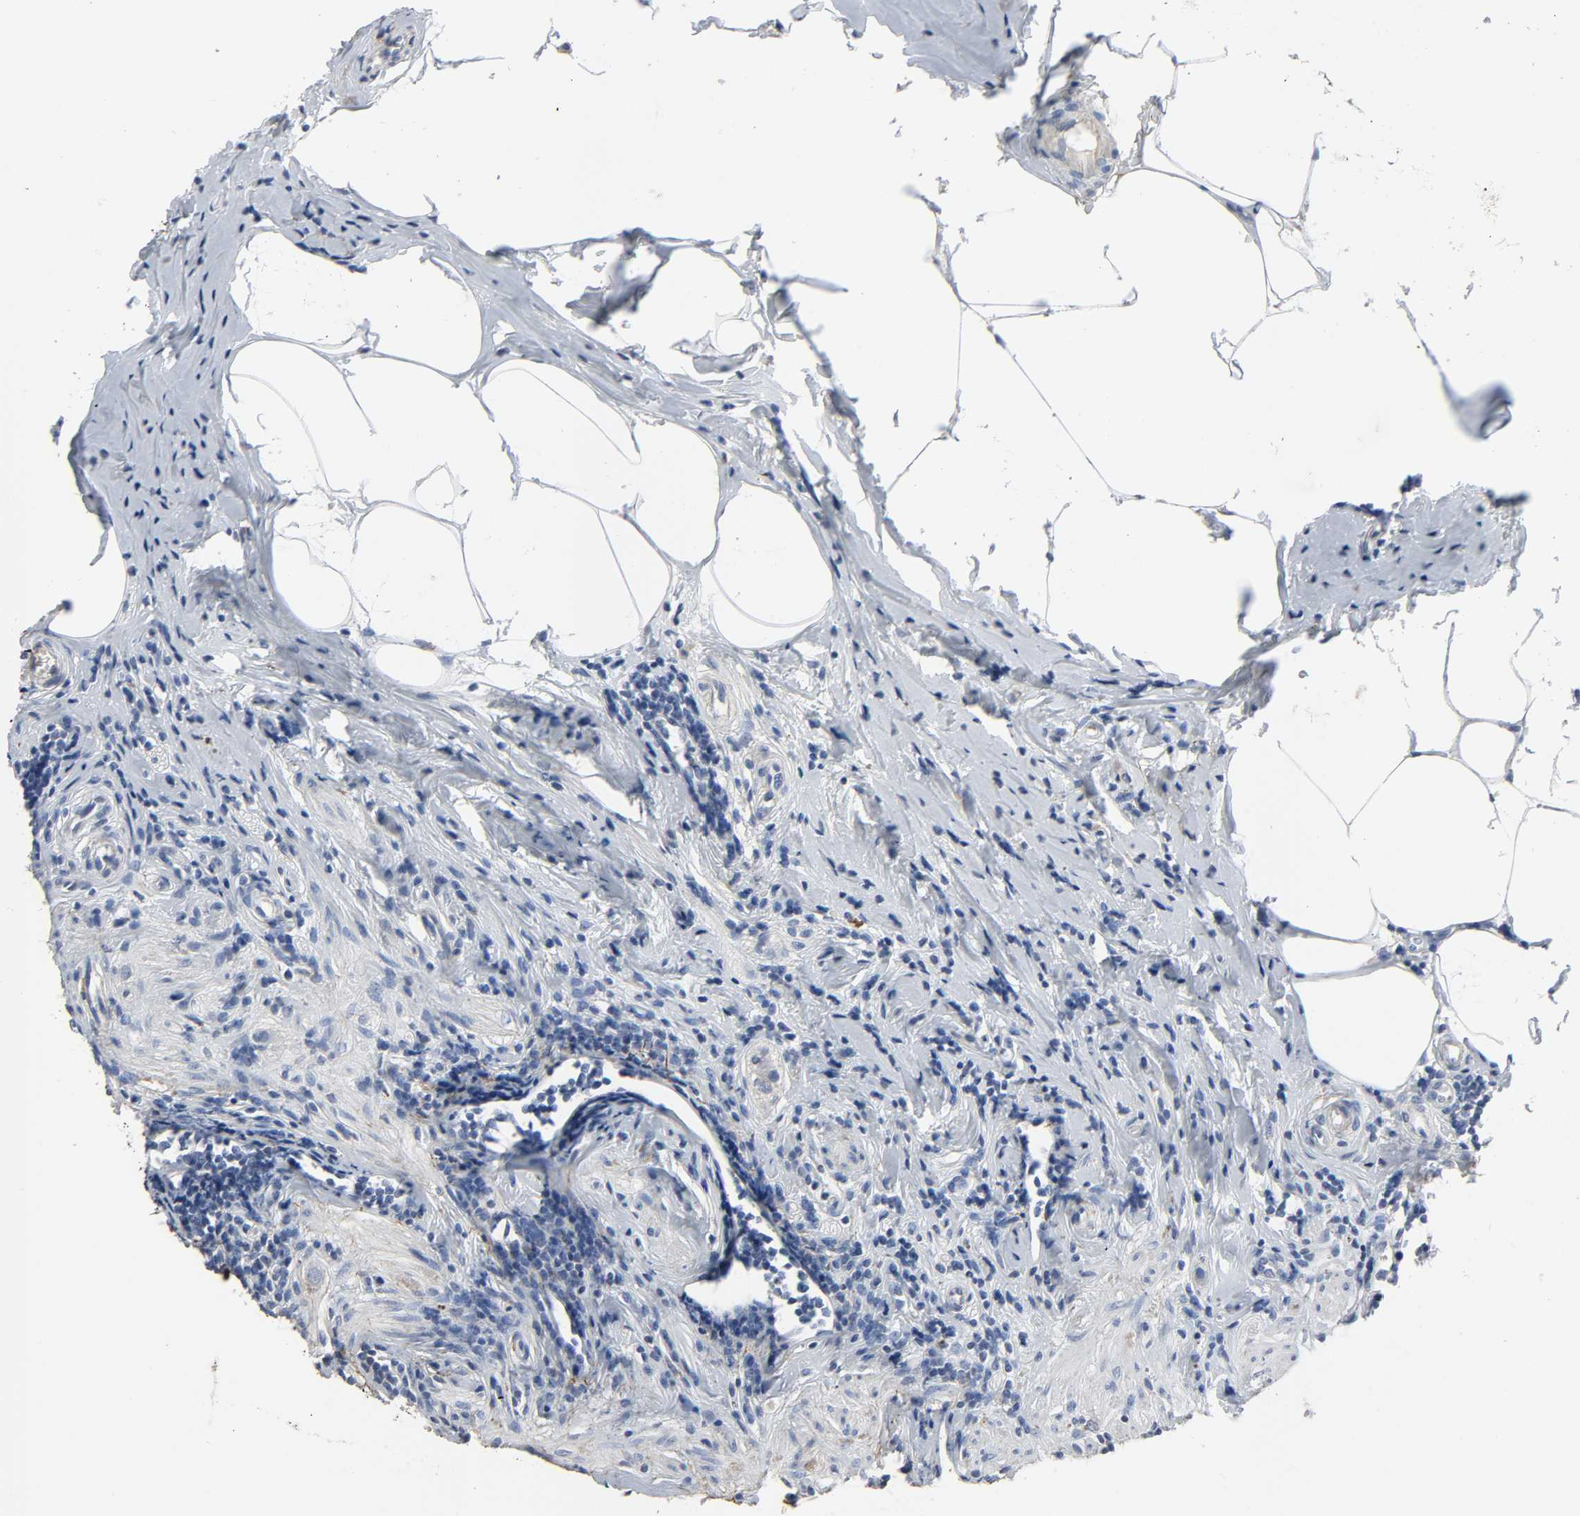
{"staining": {"intensity": "negative", "quantity": "none", "location": "none"}, "tissue": "appendix", "cell_type": "Glandular cells", "image_type": "normal", "snomed": [{"axis": "morphology", "description": "Normal tissue, NOS"}, {"axis": "topography", "description": "Appendix"}], "caption": "High magnification brightfield microscopy of benign appendix stained with DAB (3,3'-diaminobenzidine) (brown) and counterstained with hematoxylin (blue): glandular cells show no significant expression.", "gene": "FBLN5", "patient": {"sex": "female", "age": 50}}